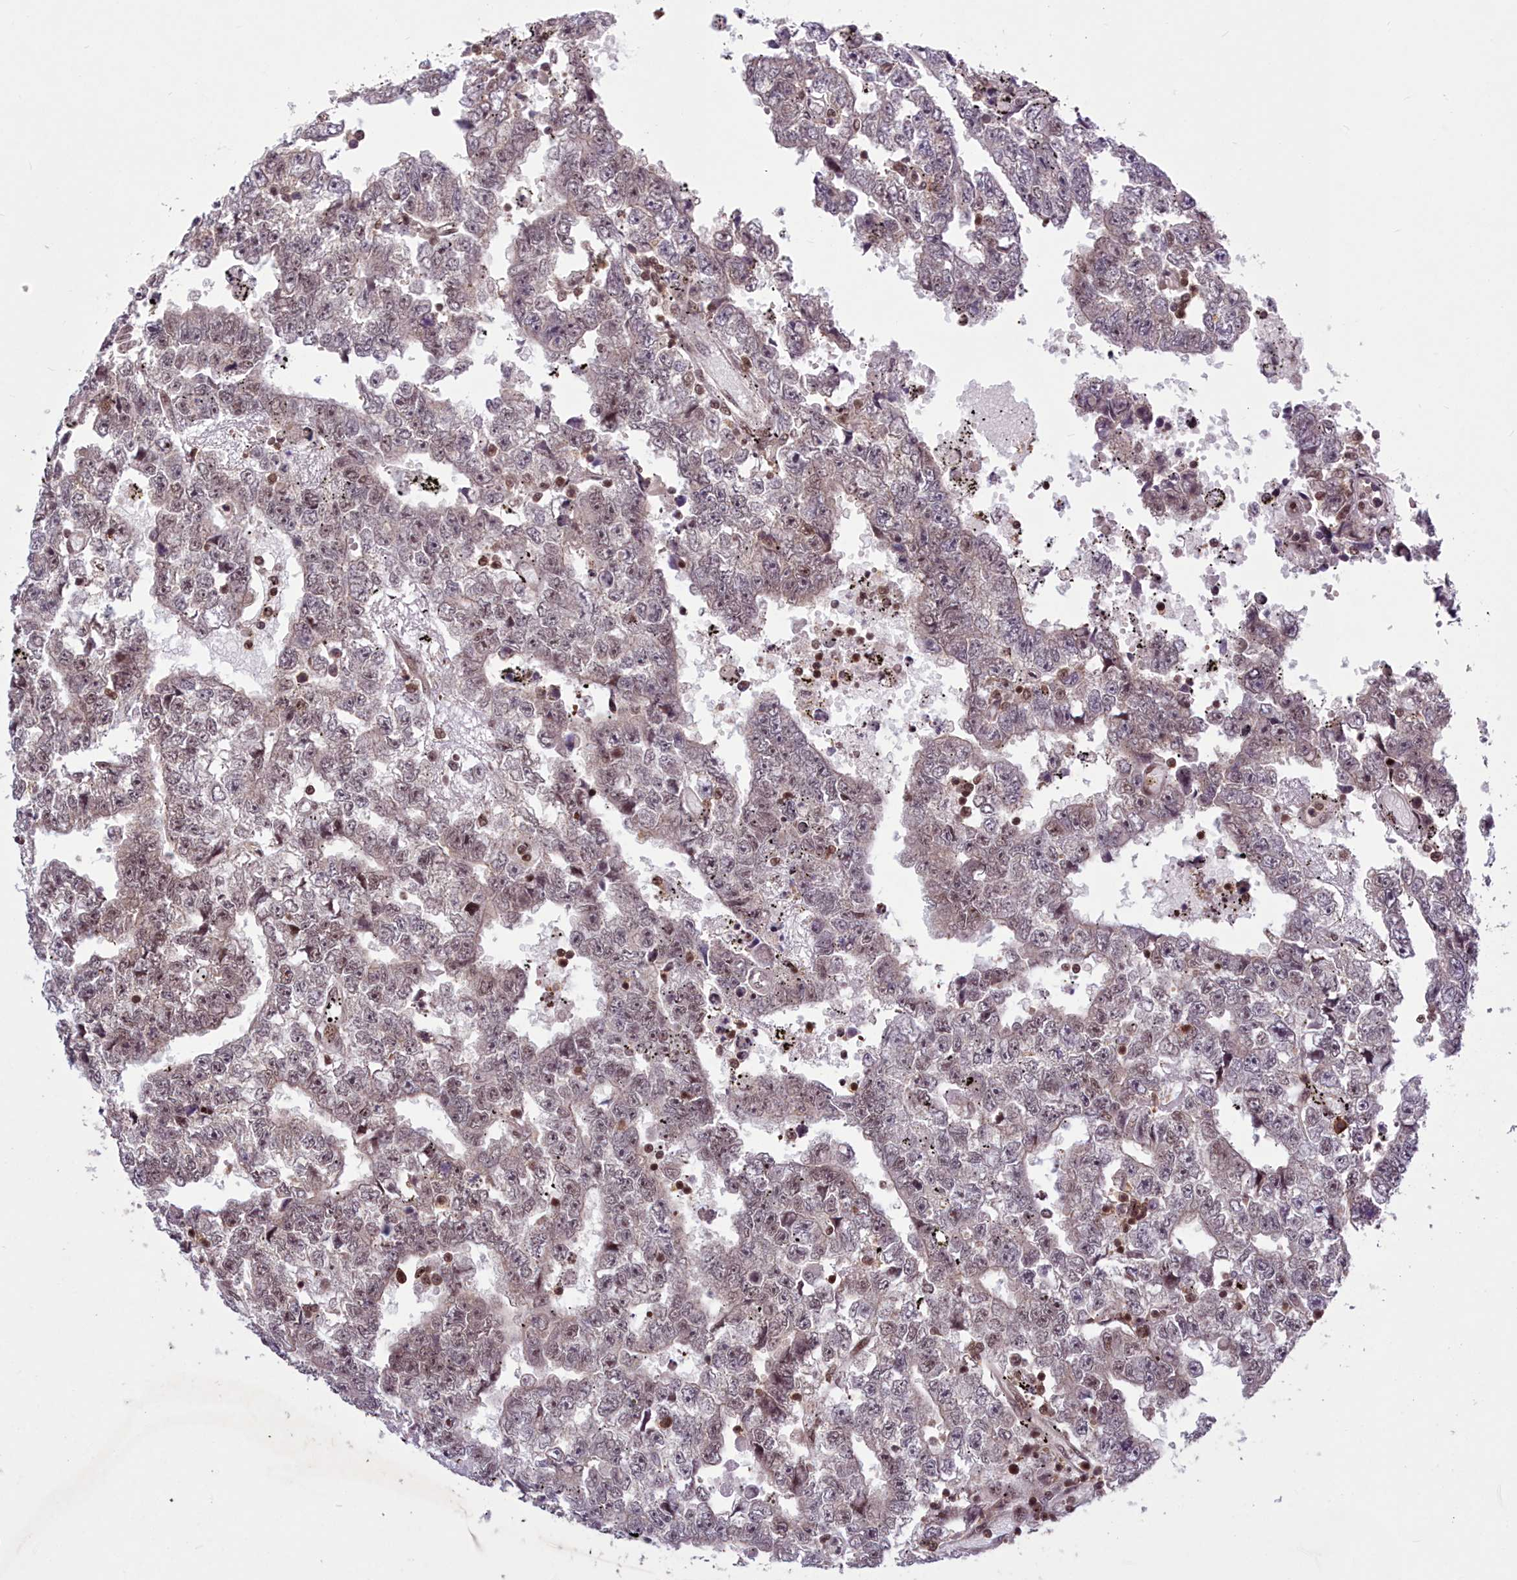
{"staining": {"intensity": "weak", "quantity": "25%-75%", "location": "nuclear"}, "tissue": "testis cancer", "cell_type": "Tumor cells", "image_type": "cancer", "snomed": [{"axis": "morphology", "description": "Carcinoma, Embryonal, NOS"}, {"axis": "topography", "description": "Testis"}], "caption": "A histopathology image of human embryonal carcinoma (testis) stained for a protein exhibits weak nuclear brown staining in tumor cells. (Brightfield microscopy of DAB IHC at high magnification).", "gene": "GMEB1", "patient": {"sex": "male", "age": 25}}